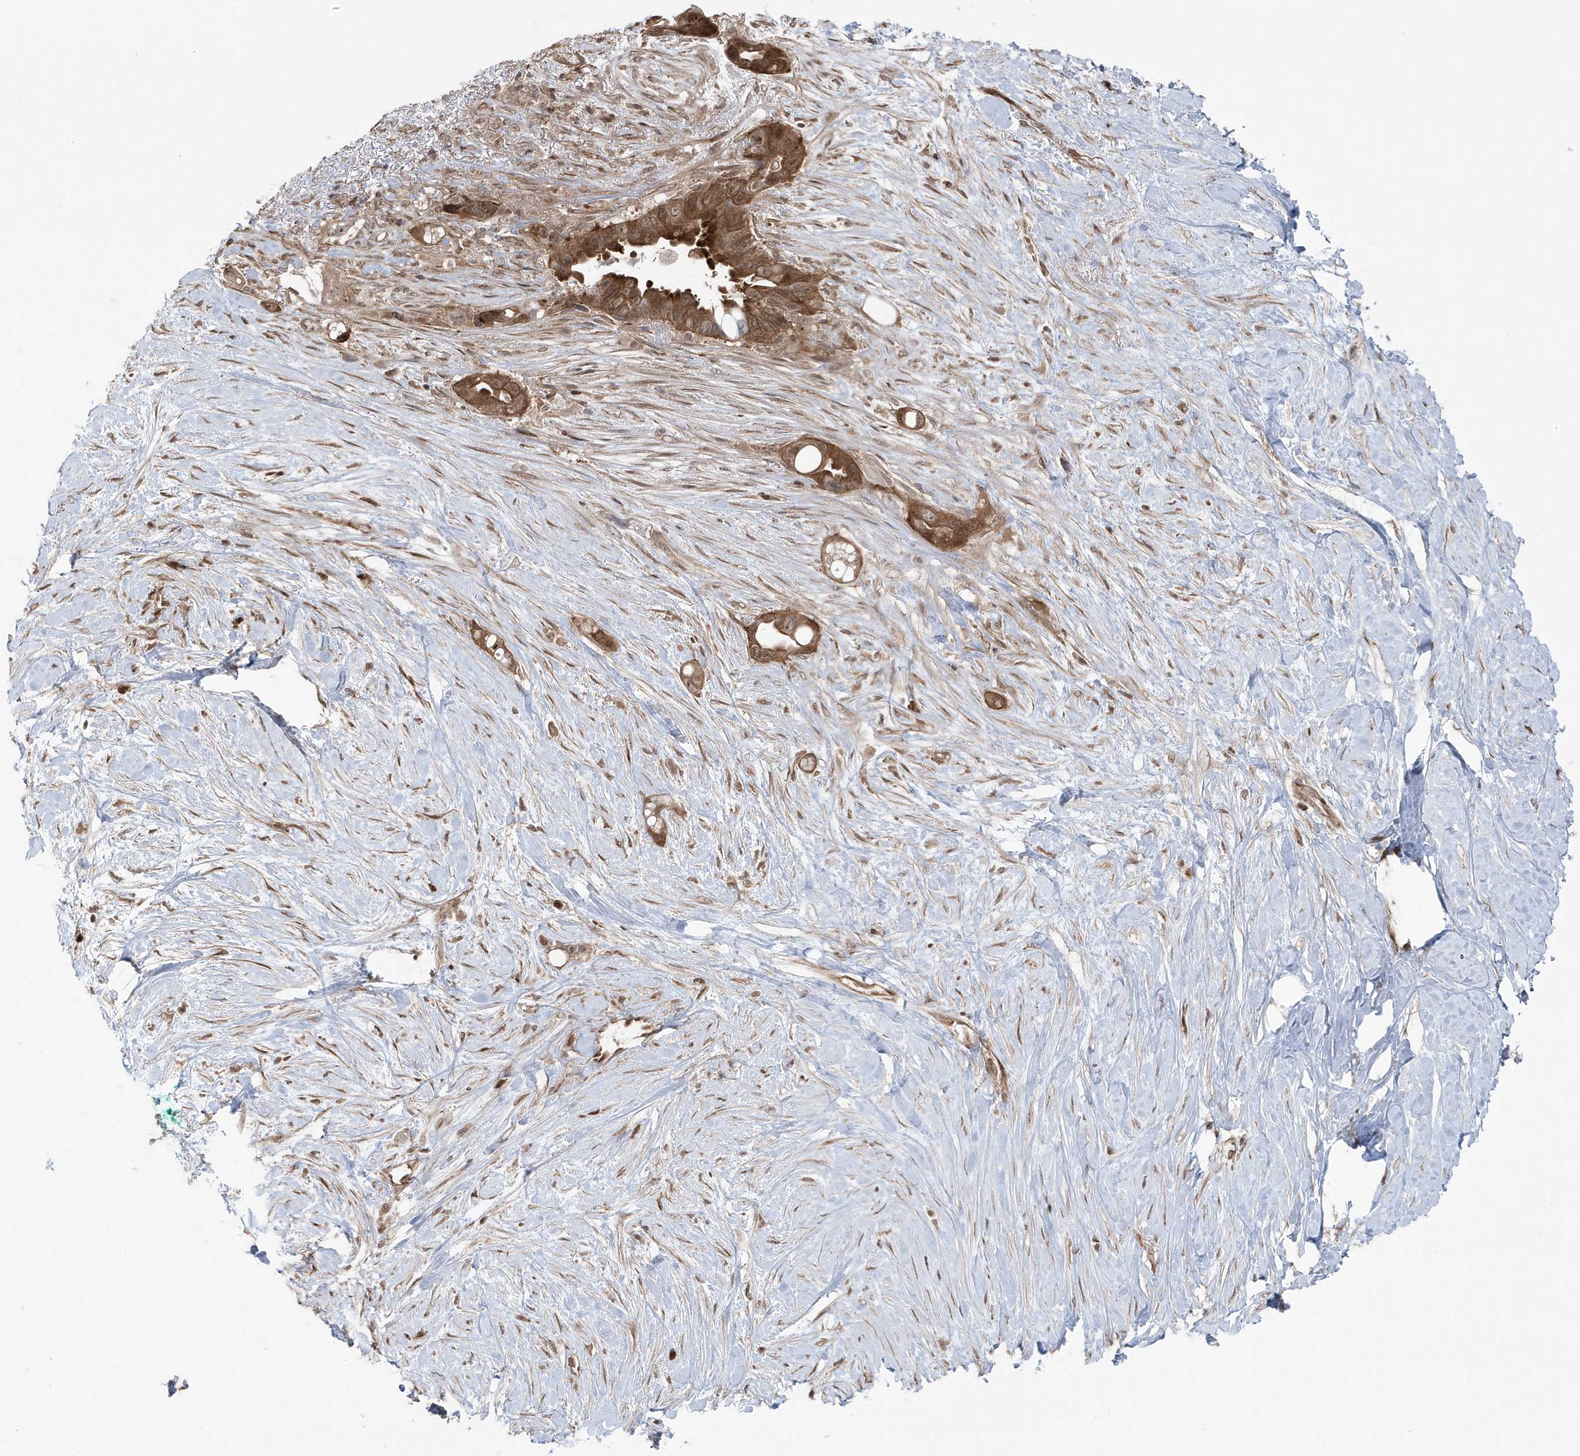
{"staining": {"intensity": "moderate", "quantity": ">75%", "location": "cytoplasmic/membranous"}, "tissue": "pancreatic cancer", "cell_type": "Tumor cells", "image_type": "cancer", "snomed": [{"axis": "morphology", "description": "Adenocarcinoma, NOS"}, {"axis": "topography", "description": "Pancreas"}], "caption": "Human pancreatic adenocarcinoma stained for a protein (brown) shows moderate cytoplasmic/membranous positive expression in about >75% of tumor cells.", "gene": "MAPK1IP1L", "patient": {"sex": "female", "age": 72}}